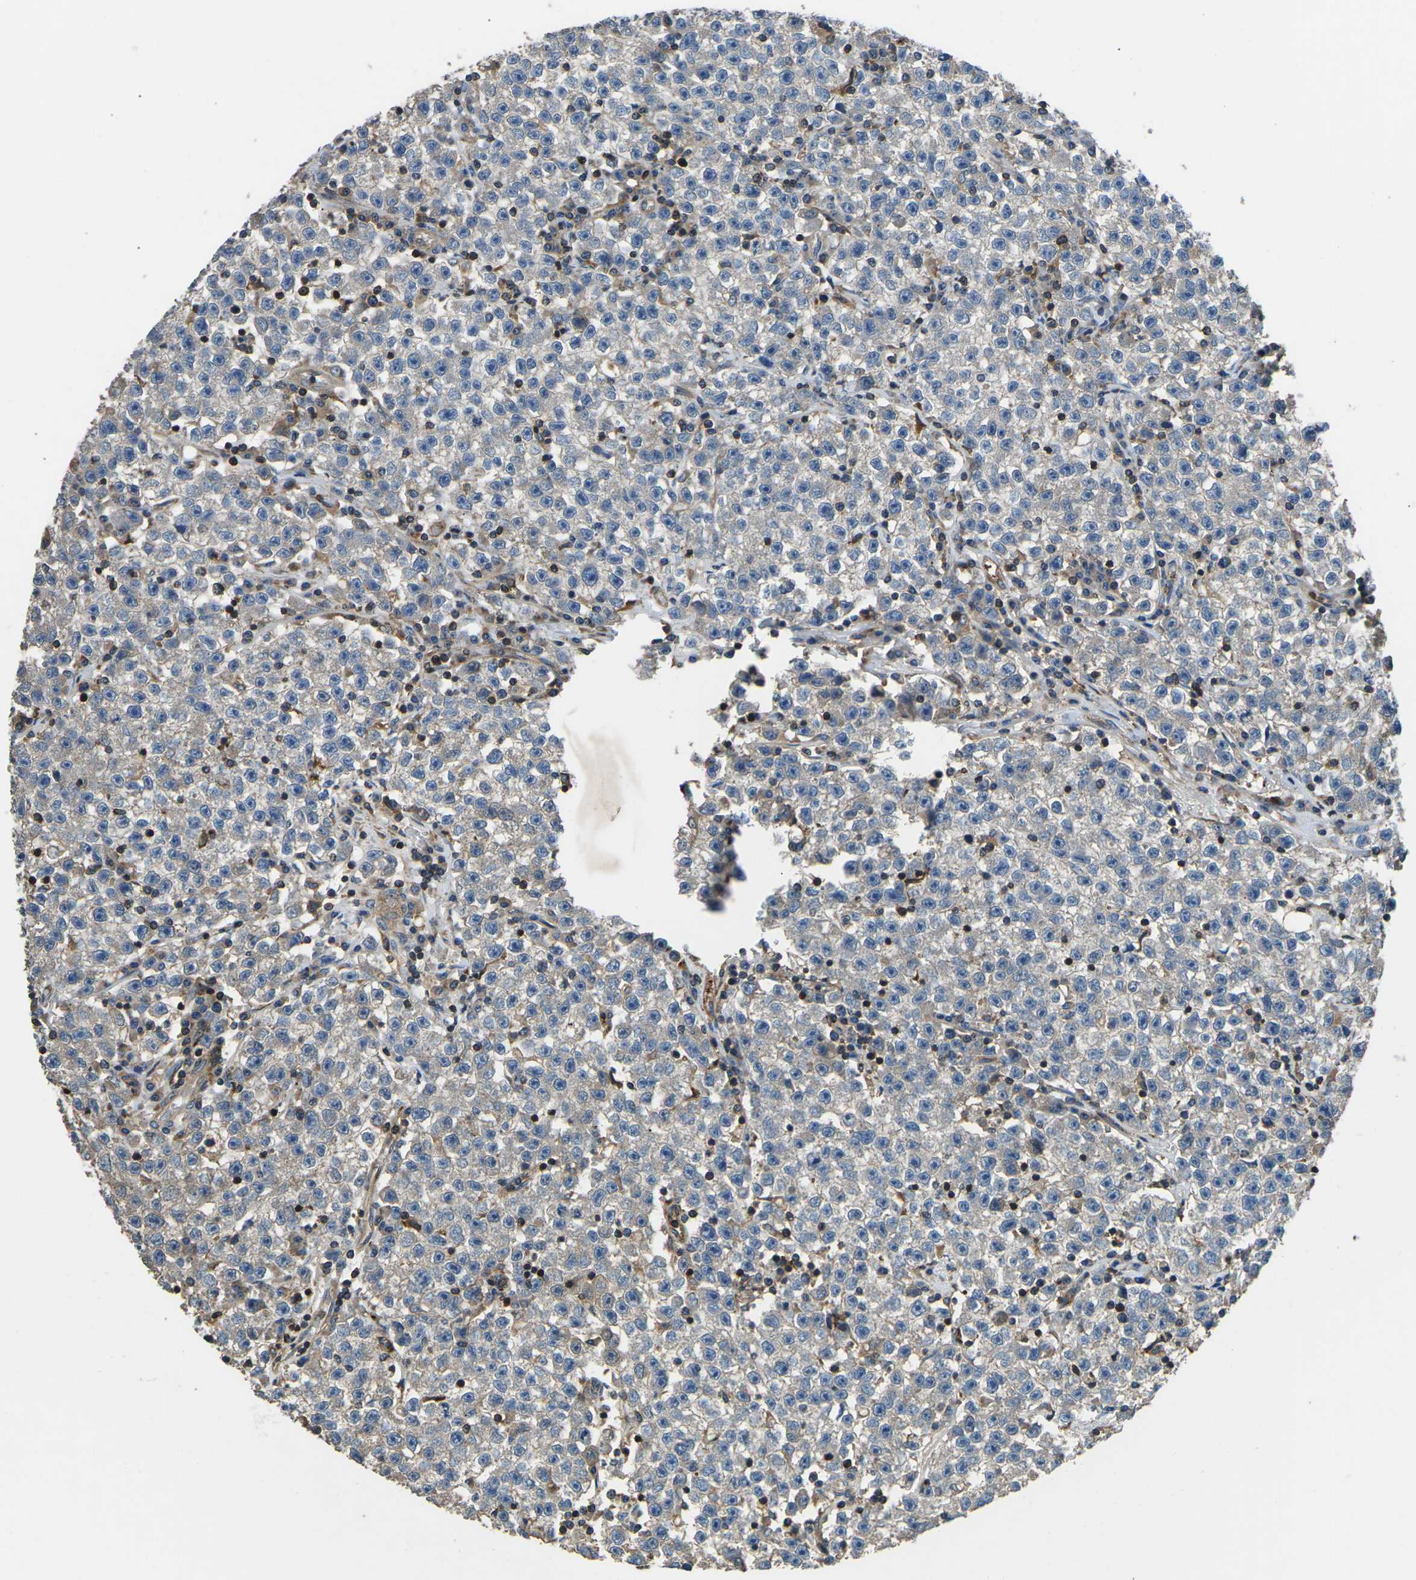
{"staining": {"intensity": "negative", "quantity": "none", "location": "none"}, "tissue": "testis cancer", "cell_type": "Tumor cells", "image_type": "cancer", "snomed": [{"axis": "morphology", "description": "Seminoma, NOS"}, {"axis": "topography", "description": "Testis"}], "caption": "Tumor cells are negative for protein expression in human testis cancer.", "gene": "KCNJ15", "patient": {"sex": "male", "age": 22}}